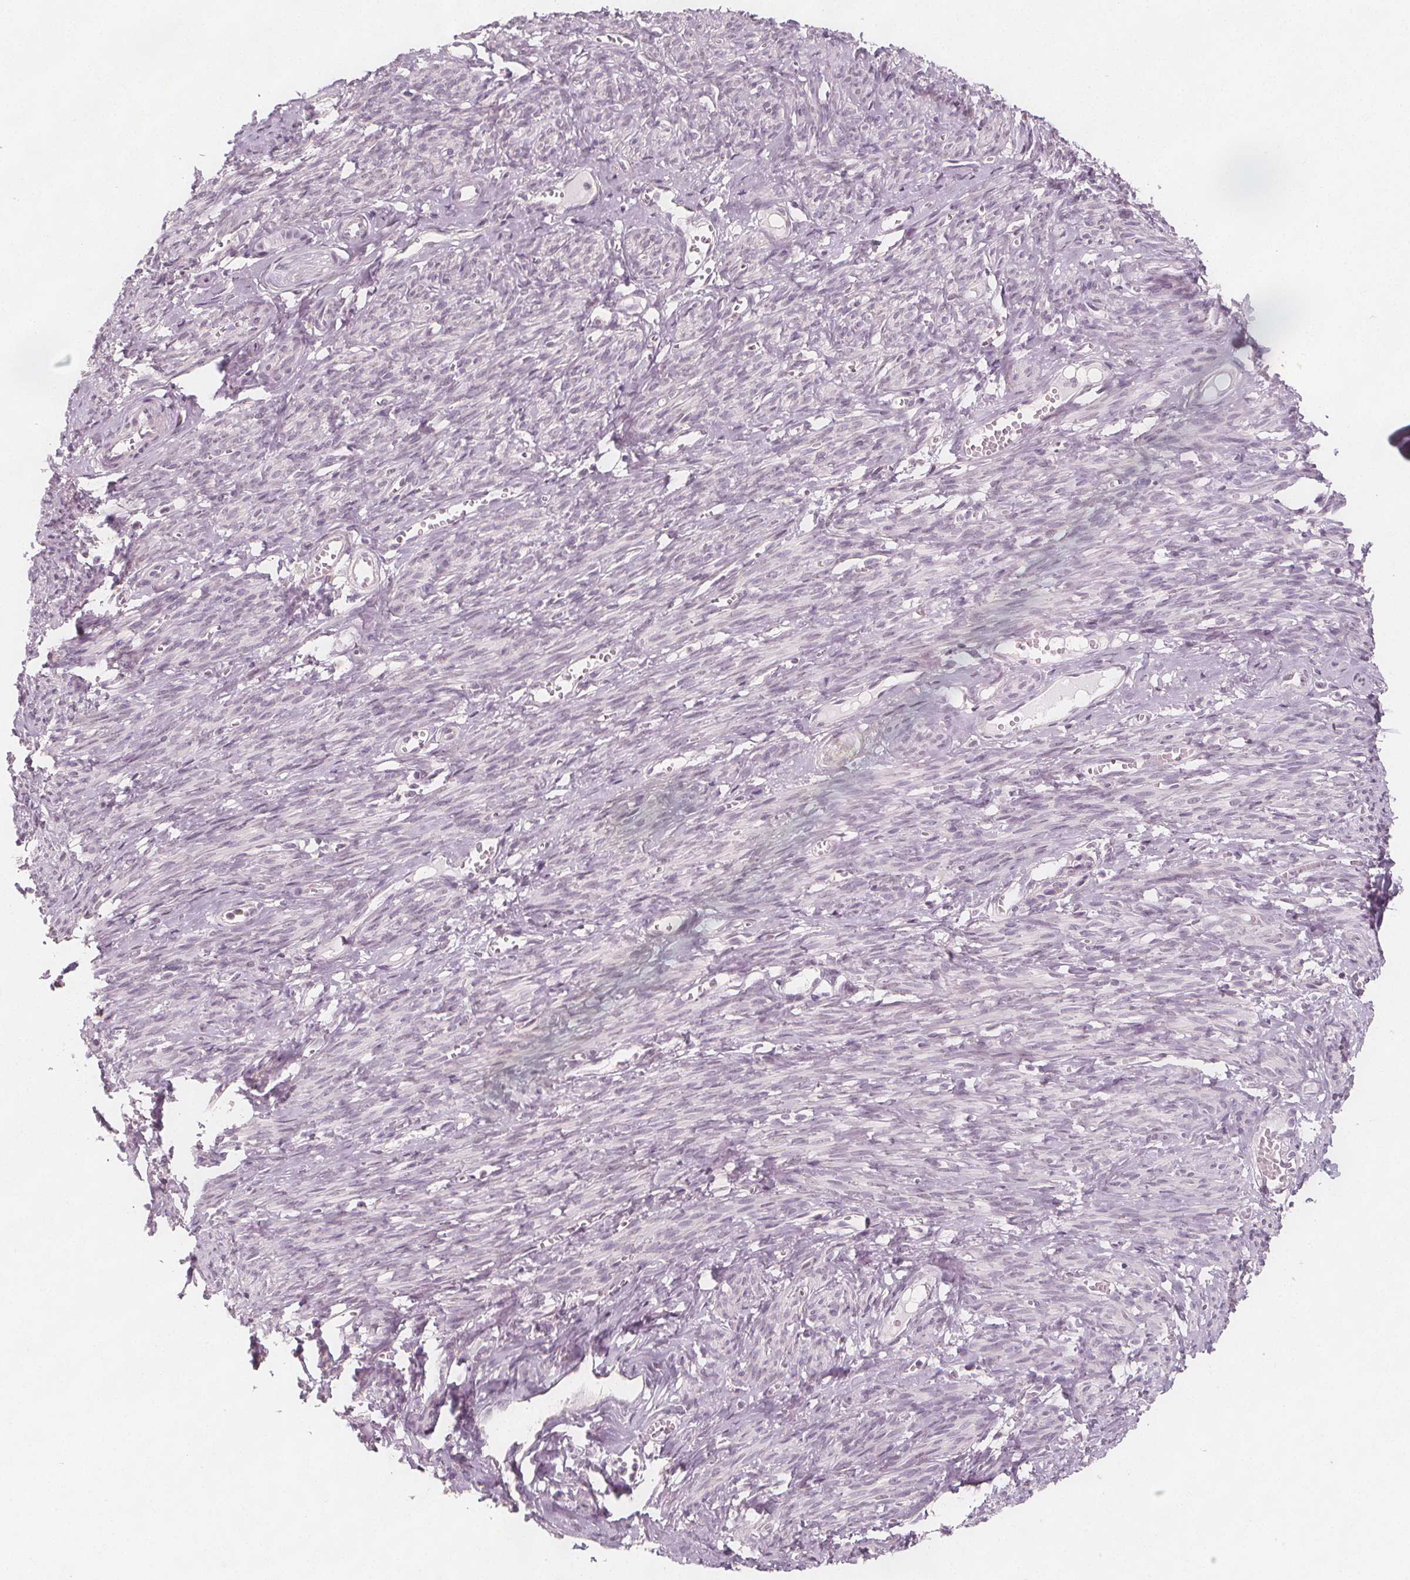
{"staining": {"intensity": "negative", "quantity": "none", "location": "none"}, "tissue": "smooth muscle", "cell_type": "Smooth muscle cells", "image_type": "normal", "snomed": [{"axis": "morphology", "description": "Normal tissue, NOS"}, {"axis": "topography", "description": "Smooth muscle"}], "caption": "DAB (3,3'-diaminobenzidine) immunohistochemical staining of benign human smooth muscle demonstrates no significant positivity in smooth muscle cells. (IHC, brightfield microscopy, high magnification).", "gene": "C1orf167", "patient": {"sex": "female", "age": 65}}